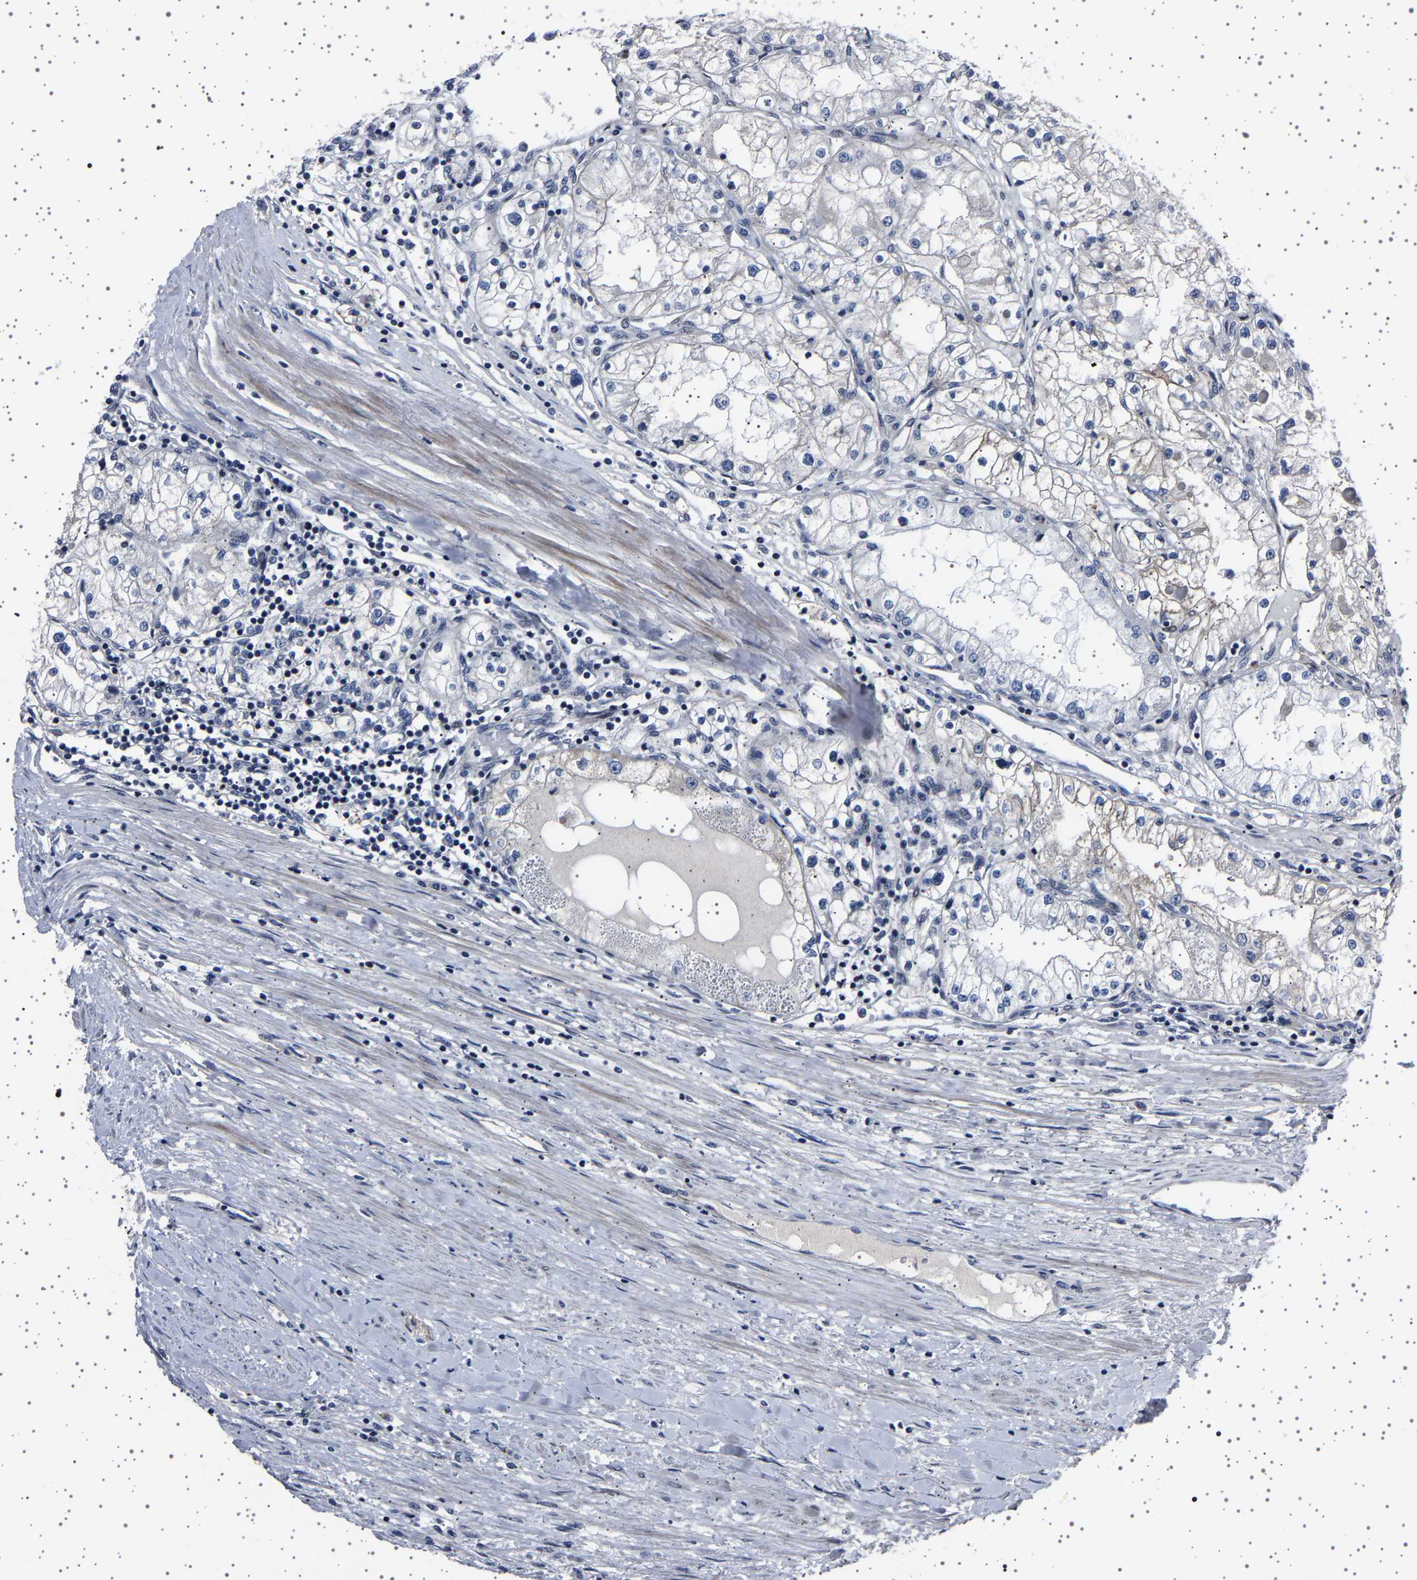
{"staining": {"intensity": "negative", "quantity": "none", "location": "none"}, "tissue": "renal cancer", "cell_type": "Tumor cells", "image_type": "cancer", "snomed": [{"axis": "morphology", "description": "Adenocarcinoma, NOS"}, {"axis": "topography", "description": "Kidney"}], "caption": "The photomicrograph reveals no significant expression in tumor cells of renal cancer.", "gene": "PAK5", "patient": {"sex": "male", "age": 68}}